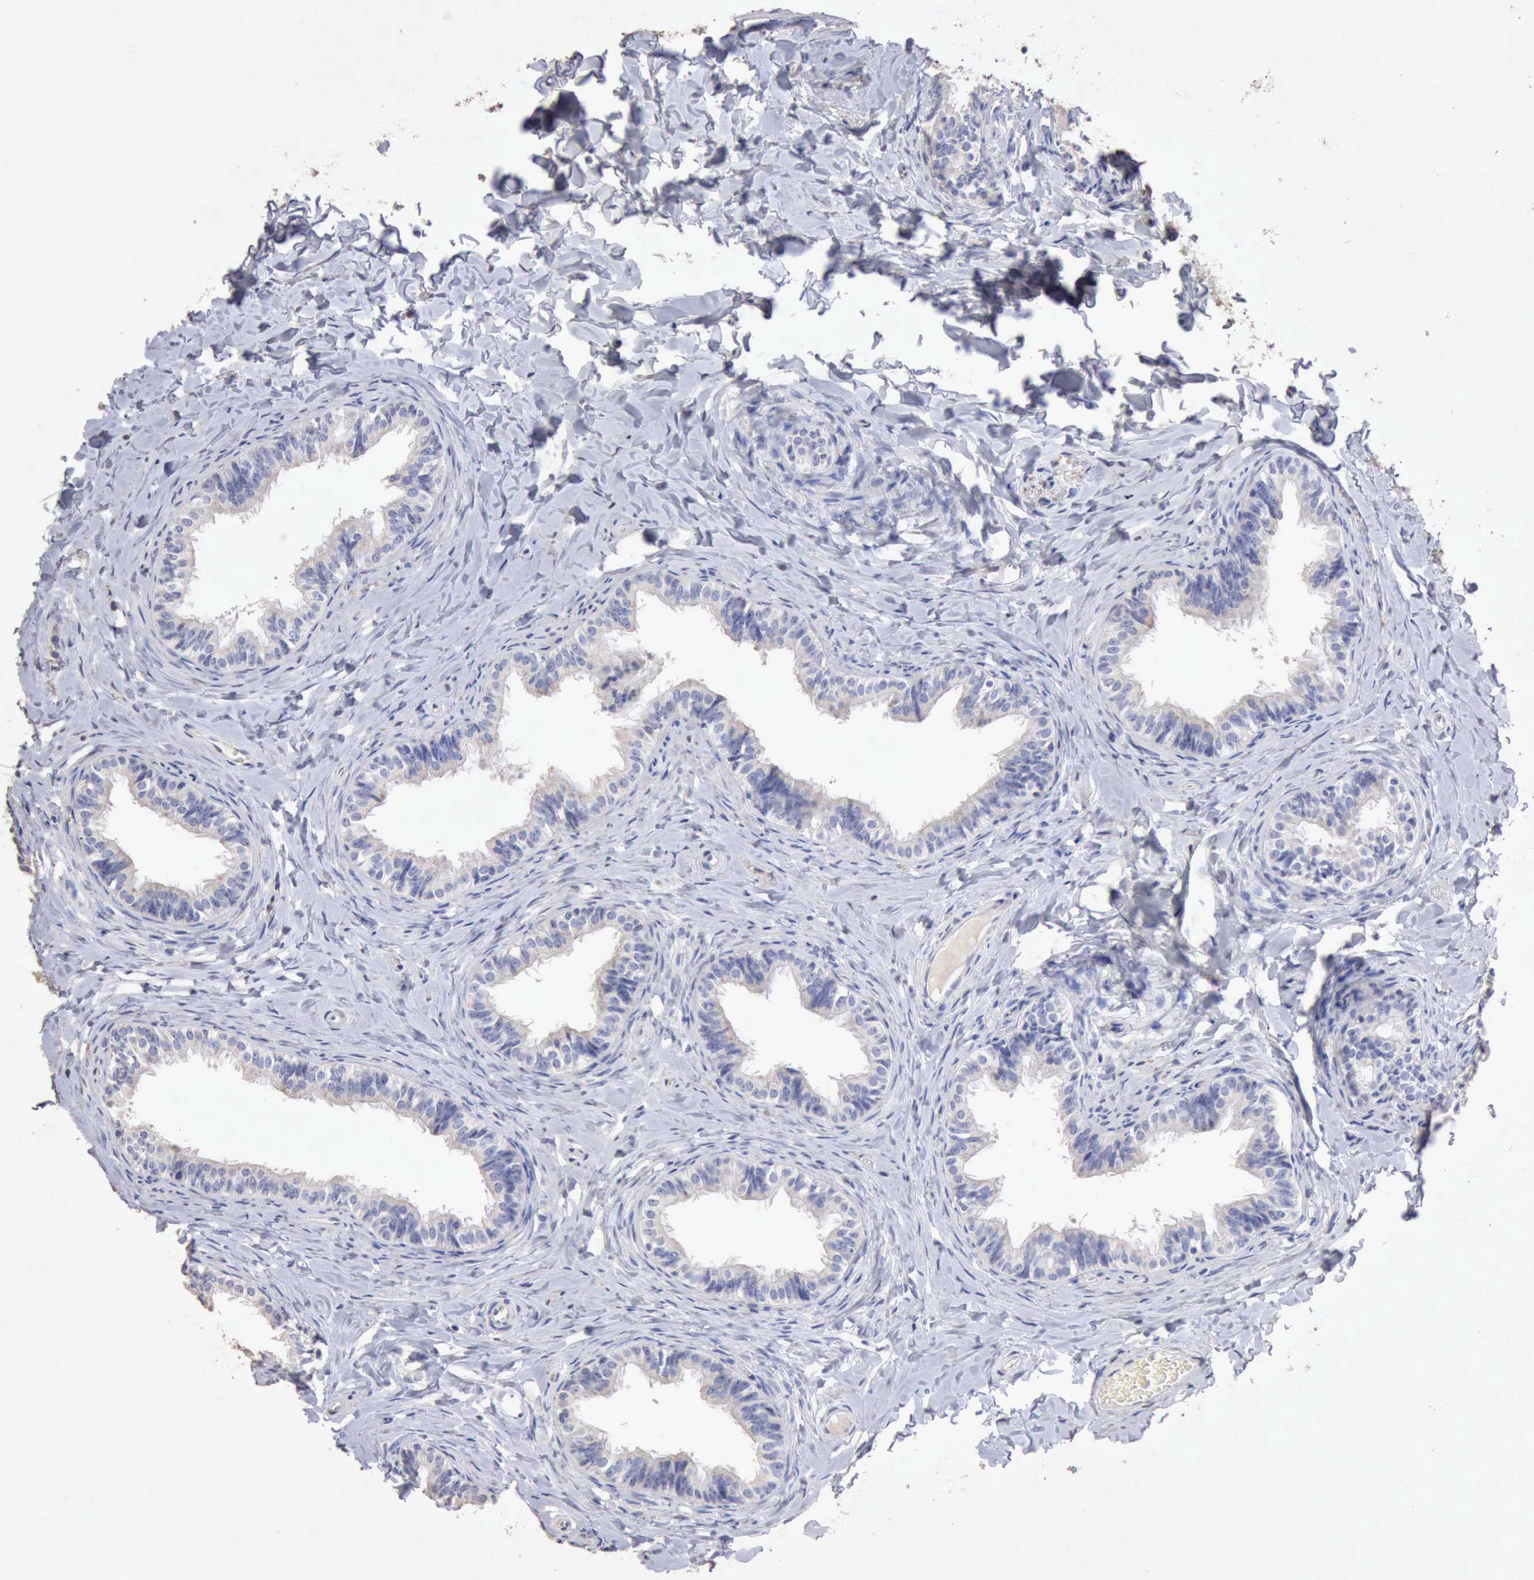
{"staining": {"intensity": "negative", "quantity": "none", "location": "none"}, "tissue": "epididymis", "cell_type": "Glandular cells", "image_type": "normal", "snomed": [{"axis": "morphology", "description": "Normal tissue, NOS"}, {"axis": "topography", "description": "Epididymis"}], "caption": "The micrograph shows no staining of glandular cells in benign epididymis.", "gene": "KRT6B", "patient": {"sex": "male", "age": 26}}